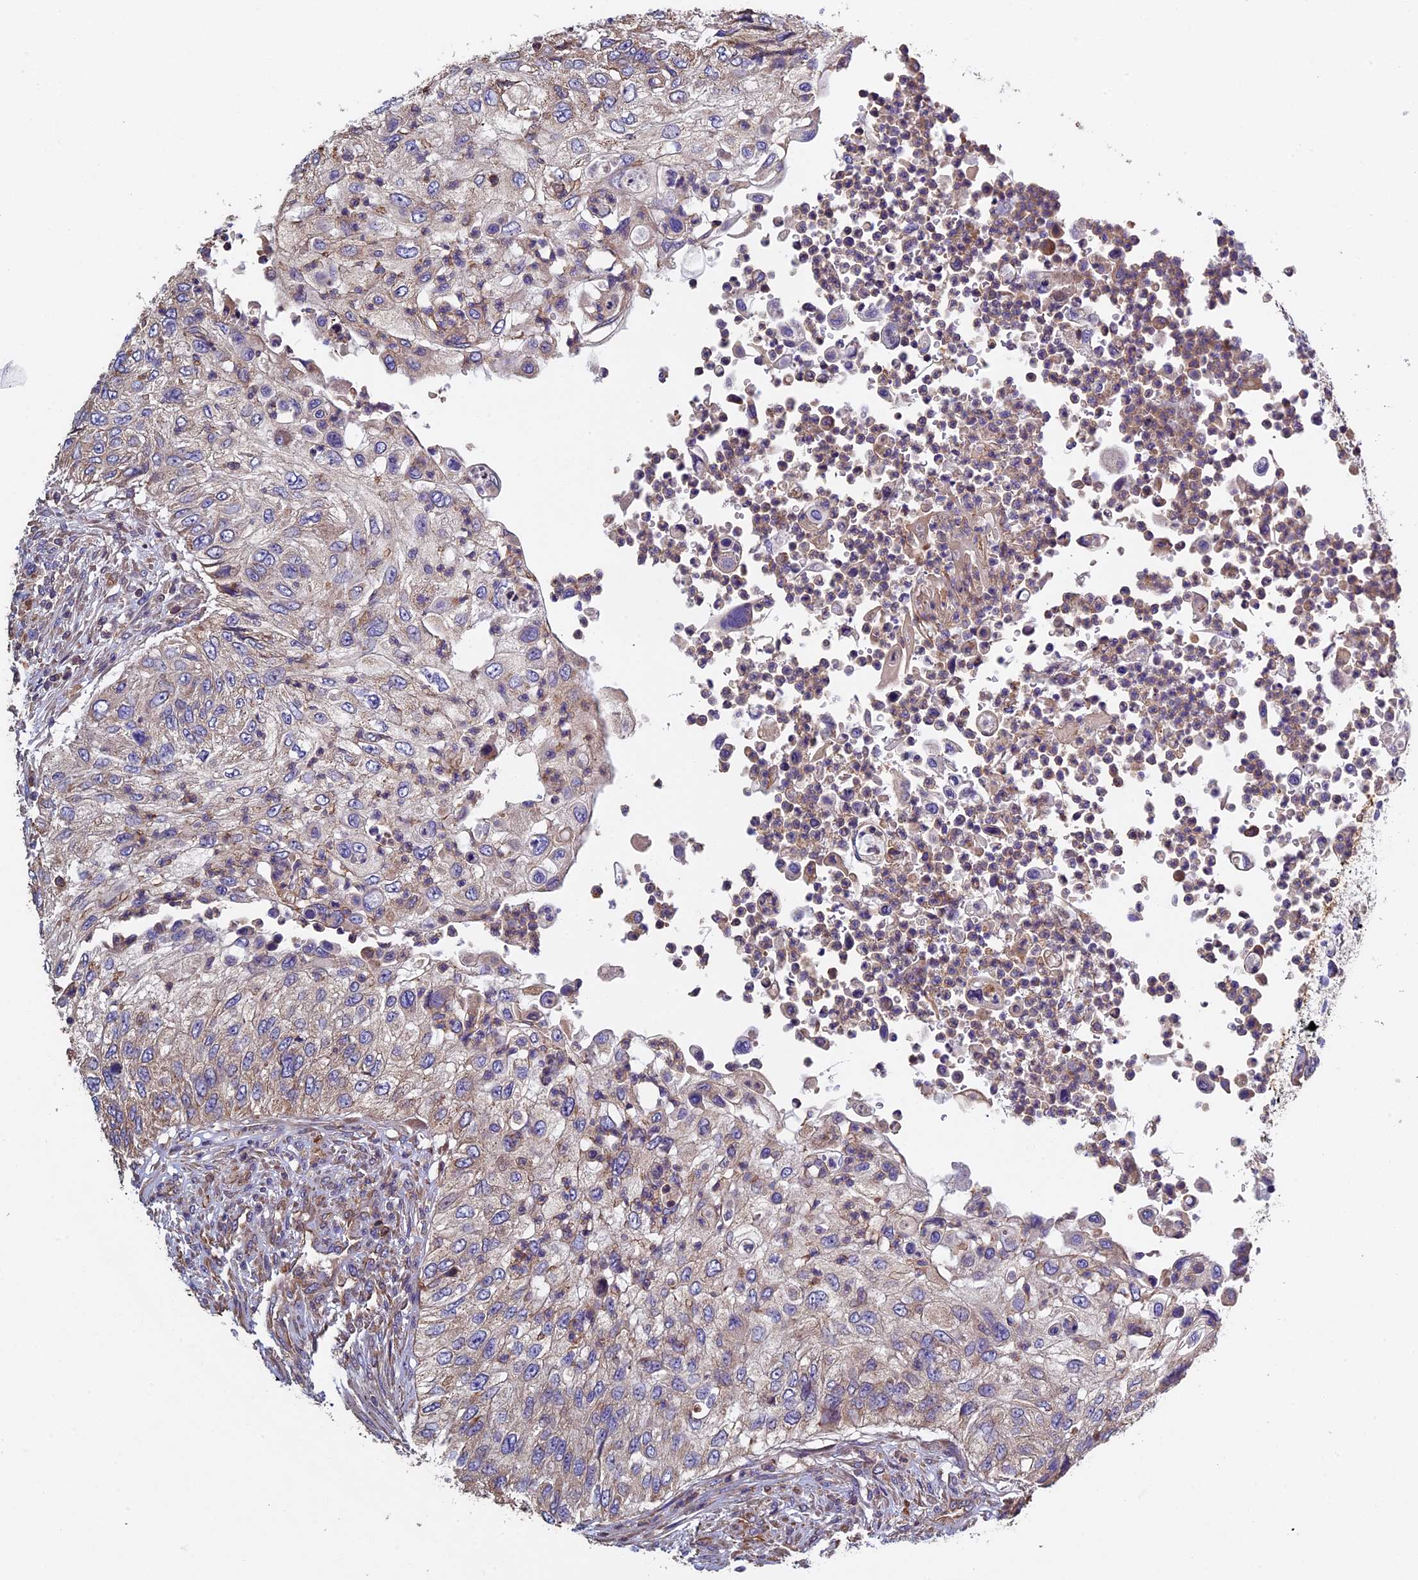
{"staining": {"intensity": "weak", "quantity": "25%-75%", "location": "cytoplasmic/membranous"}, "tissue": "urothelial cancer", "cell_type": "Tumor cells", "image_type": "cancer", "snomed": [{"axis": "morphology", "description": "Urothelial carcinoma, High grade"}, {"axis": "topography", "description": "Urinary bladder"}], "caption": "This micrograph displays high-grade urothelial carcinoma stained with immunohistochemistry (IHC) to label a protein in brown. The cytoplasmic/membranous of tumor cells show weak positivity for the protein. Nuclei are counter-stained blue.", "gene": "CCDC153", "patient": {"sex": "female", "age": 60}}